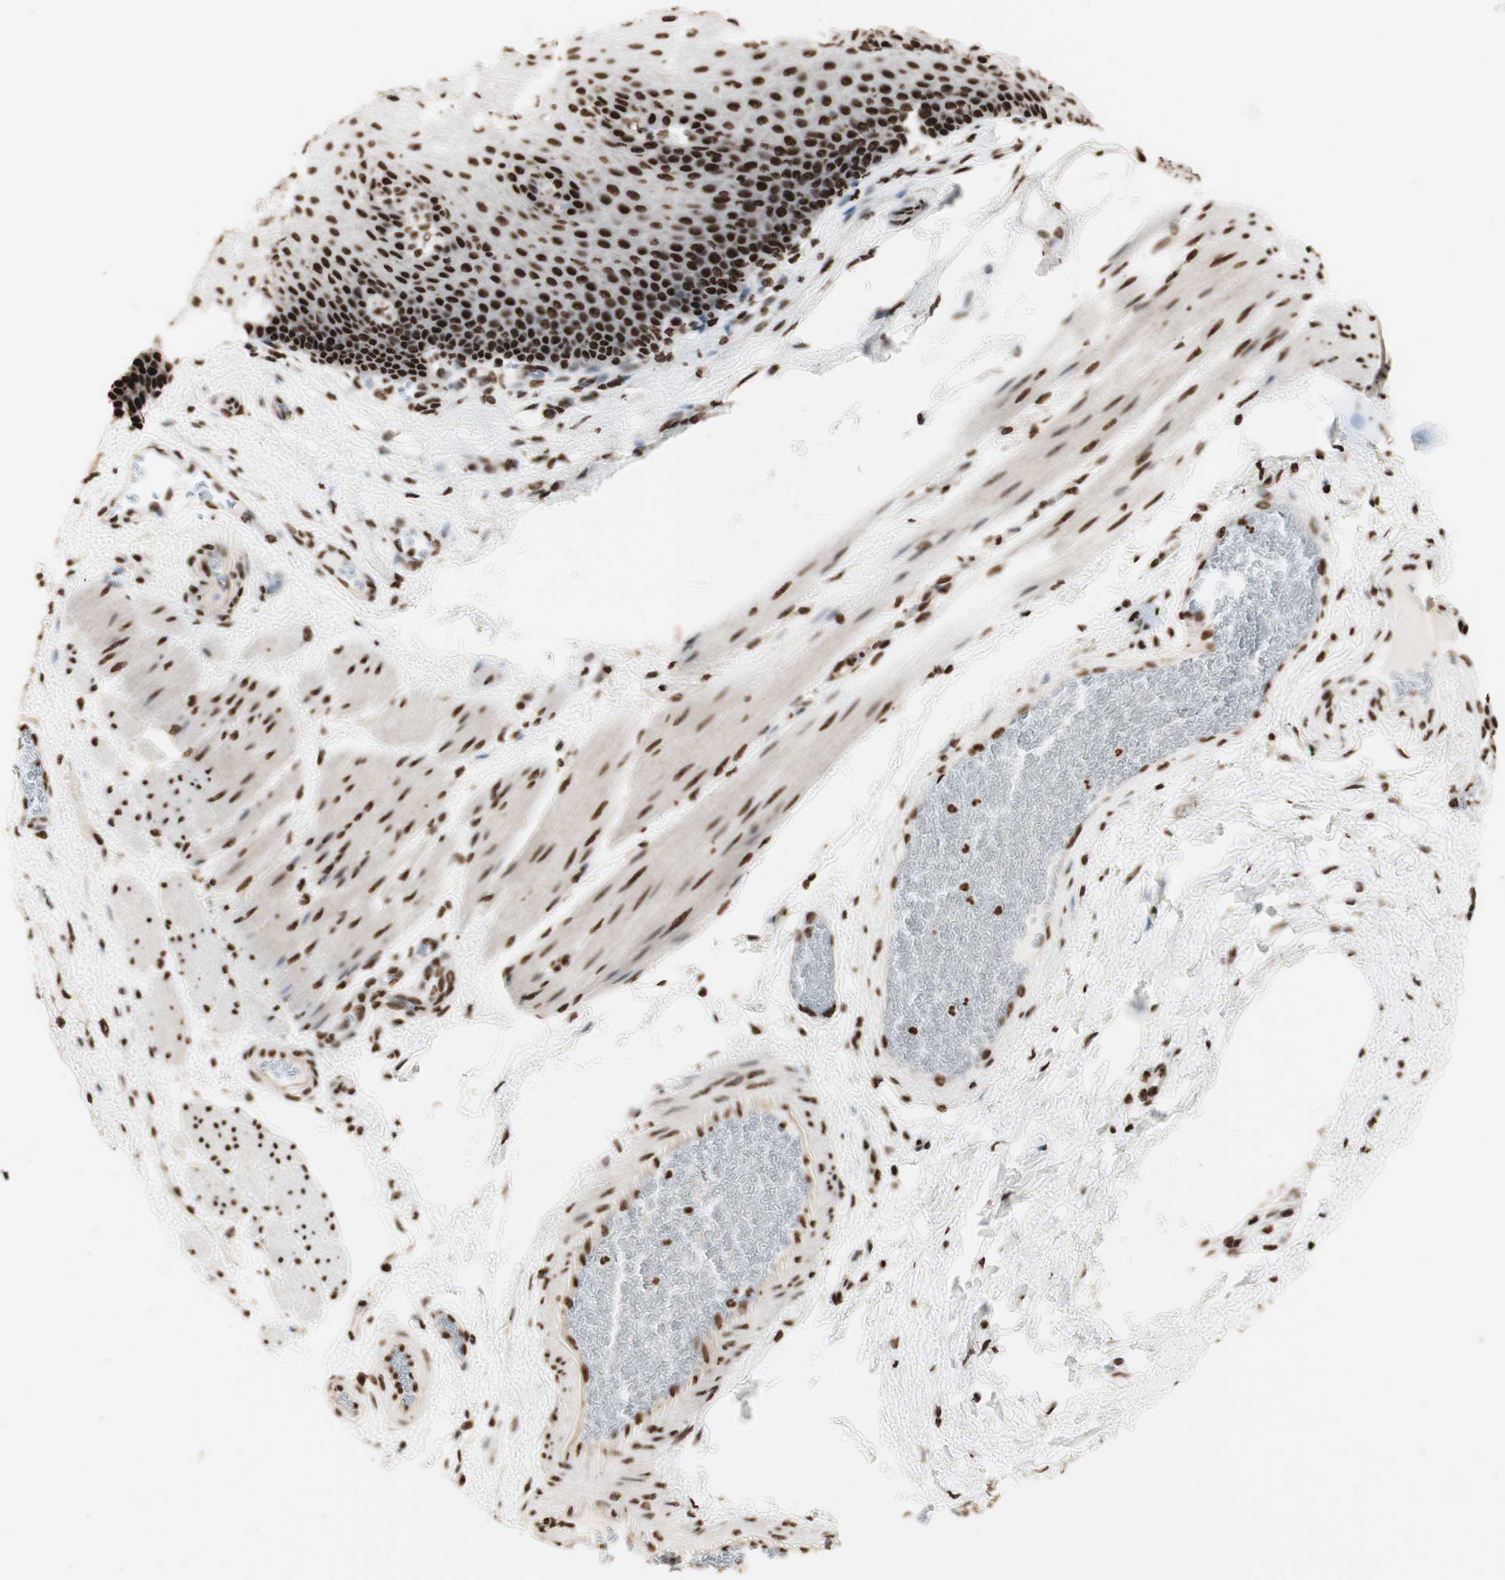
{"staining": {"intensity": "strong", "quantity": ">75%", "location": "nuclear"}, "tissue": "esophagus", "cell_type": "Squamous epithelial cells", "image_type": "normal", "snomed": [{"axis": "morphology", "description": "Normal tissue, NOS"}, {"axis": "topography", "description": "Esophagus"}], "caption": "Normal esophagus was stained to show a protein in brown. There is high levels of strong nuclear staining in approximately >75% of squamous epithelial cells. (brown staining indicates protein expression, while blue staining denotes nuclei).", "gene": "HNRNPA2B1", "patient": {"sex": "female", "age": 72}}